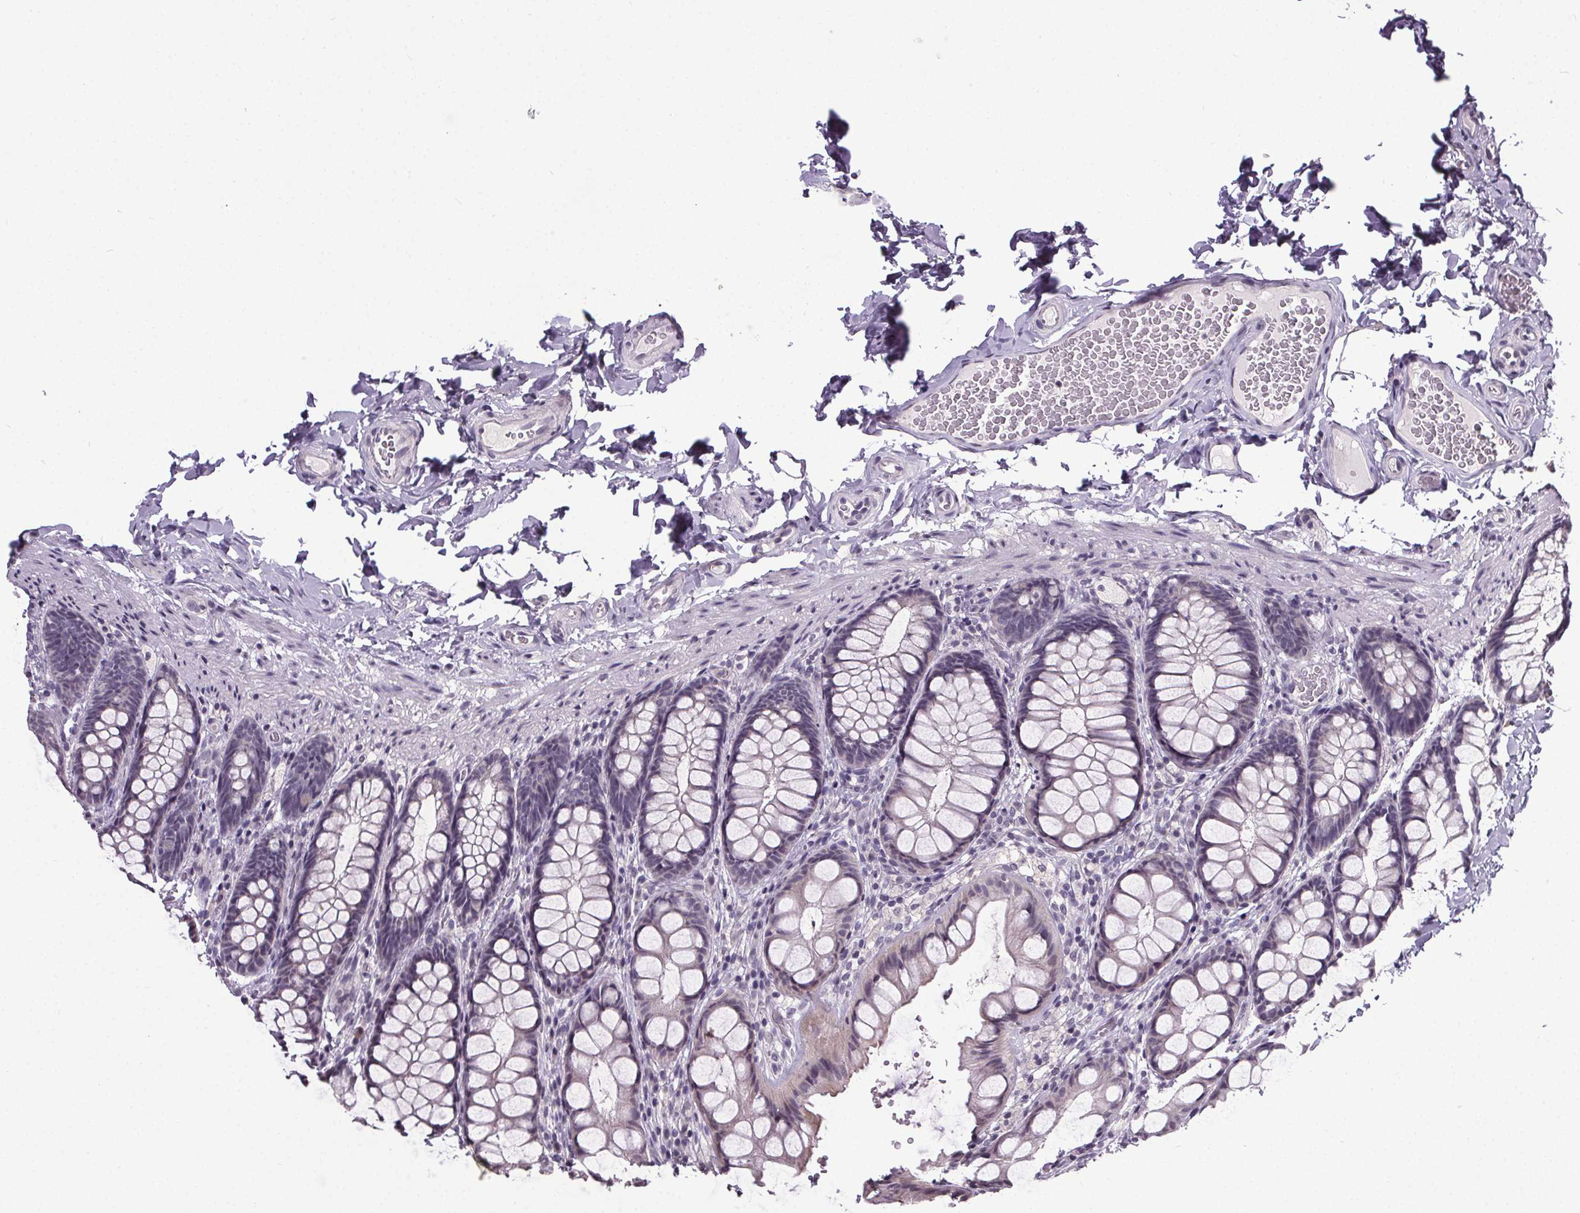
{"staining": {"intensity": "negative", "quantity": "none", "location": "none"}, "tissue": "colon", "cell_type": "Endothelial cells", "image_type": "normal", "snomed": [{"axis": "morphology", "description": "Normal tissue, NOS"}, {"axis": "topography", "description": "Colon"}], "caption": "This is a histopathology image of immunohistochemistry (IHC) staining of normal colon, which shows no staining in endothelial cells.", "gene": "NKX6", "patient": {"sex": "male", "age": 47}}